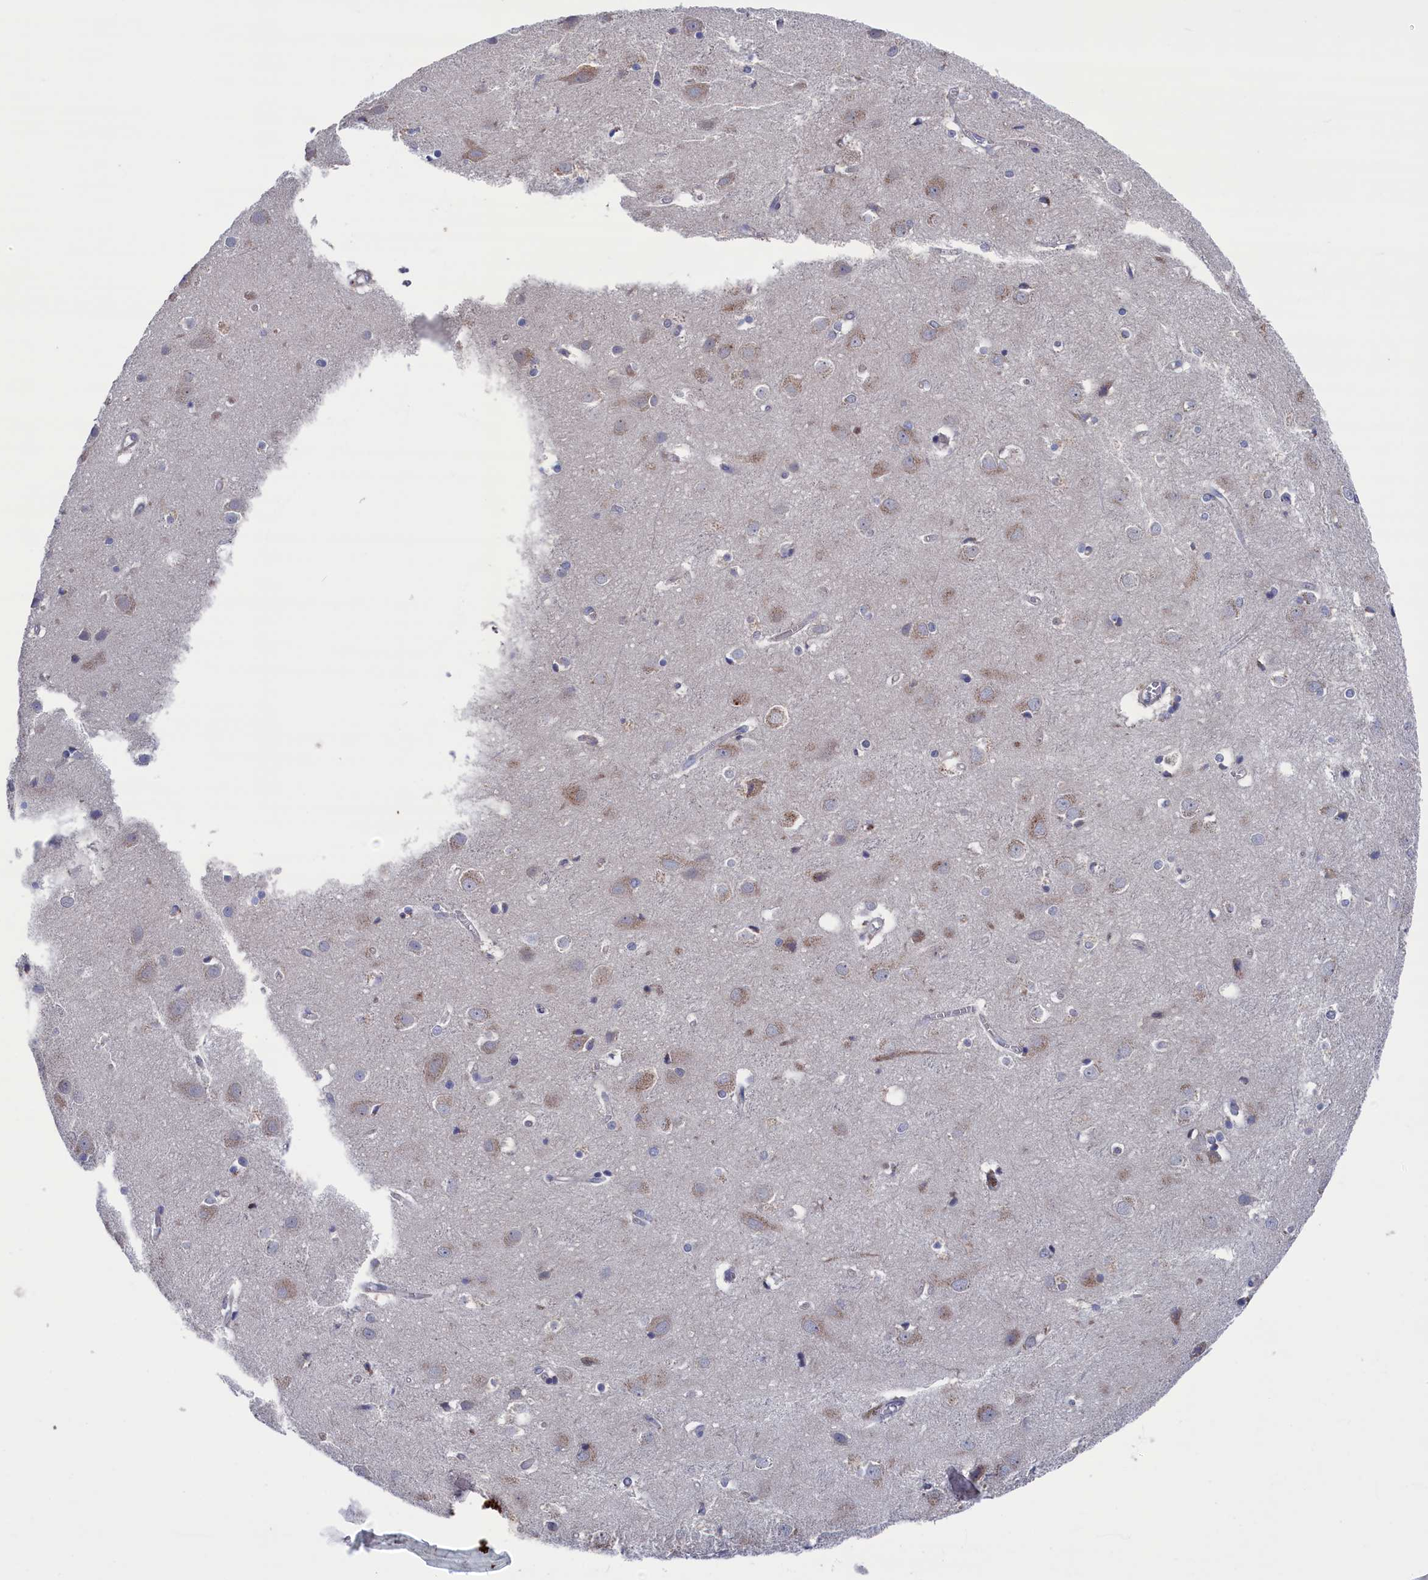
{"staining": {"intensity": "negative", "quantity": "none", "location": "none"}, "tissue": "cerebral cortex", "cell_type": "Endothelial cells", "image_type": "normal", "snomed": [{"axis": "morphology", "description": "Normal tissue, NOS"}, {"axis": "topography", "description": "Cerebral cortex"}], "caption": "IHC histopathology image of benign cerebral cortex stained for a protein (brown), which exhibits no positivity in endothelial cells.", "gene": "SPATA13", "patient": {"sex": "male", "age": 54}}